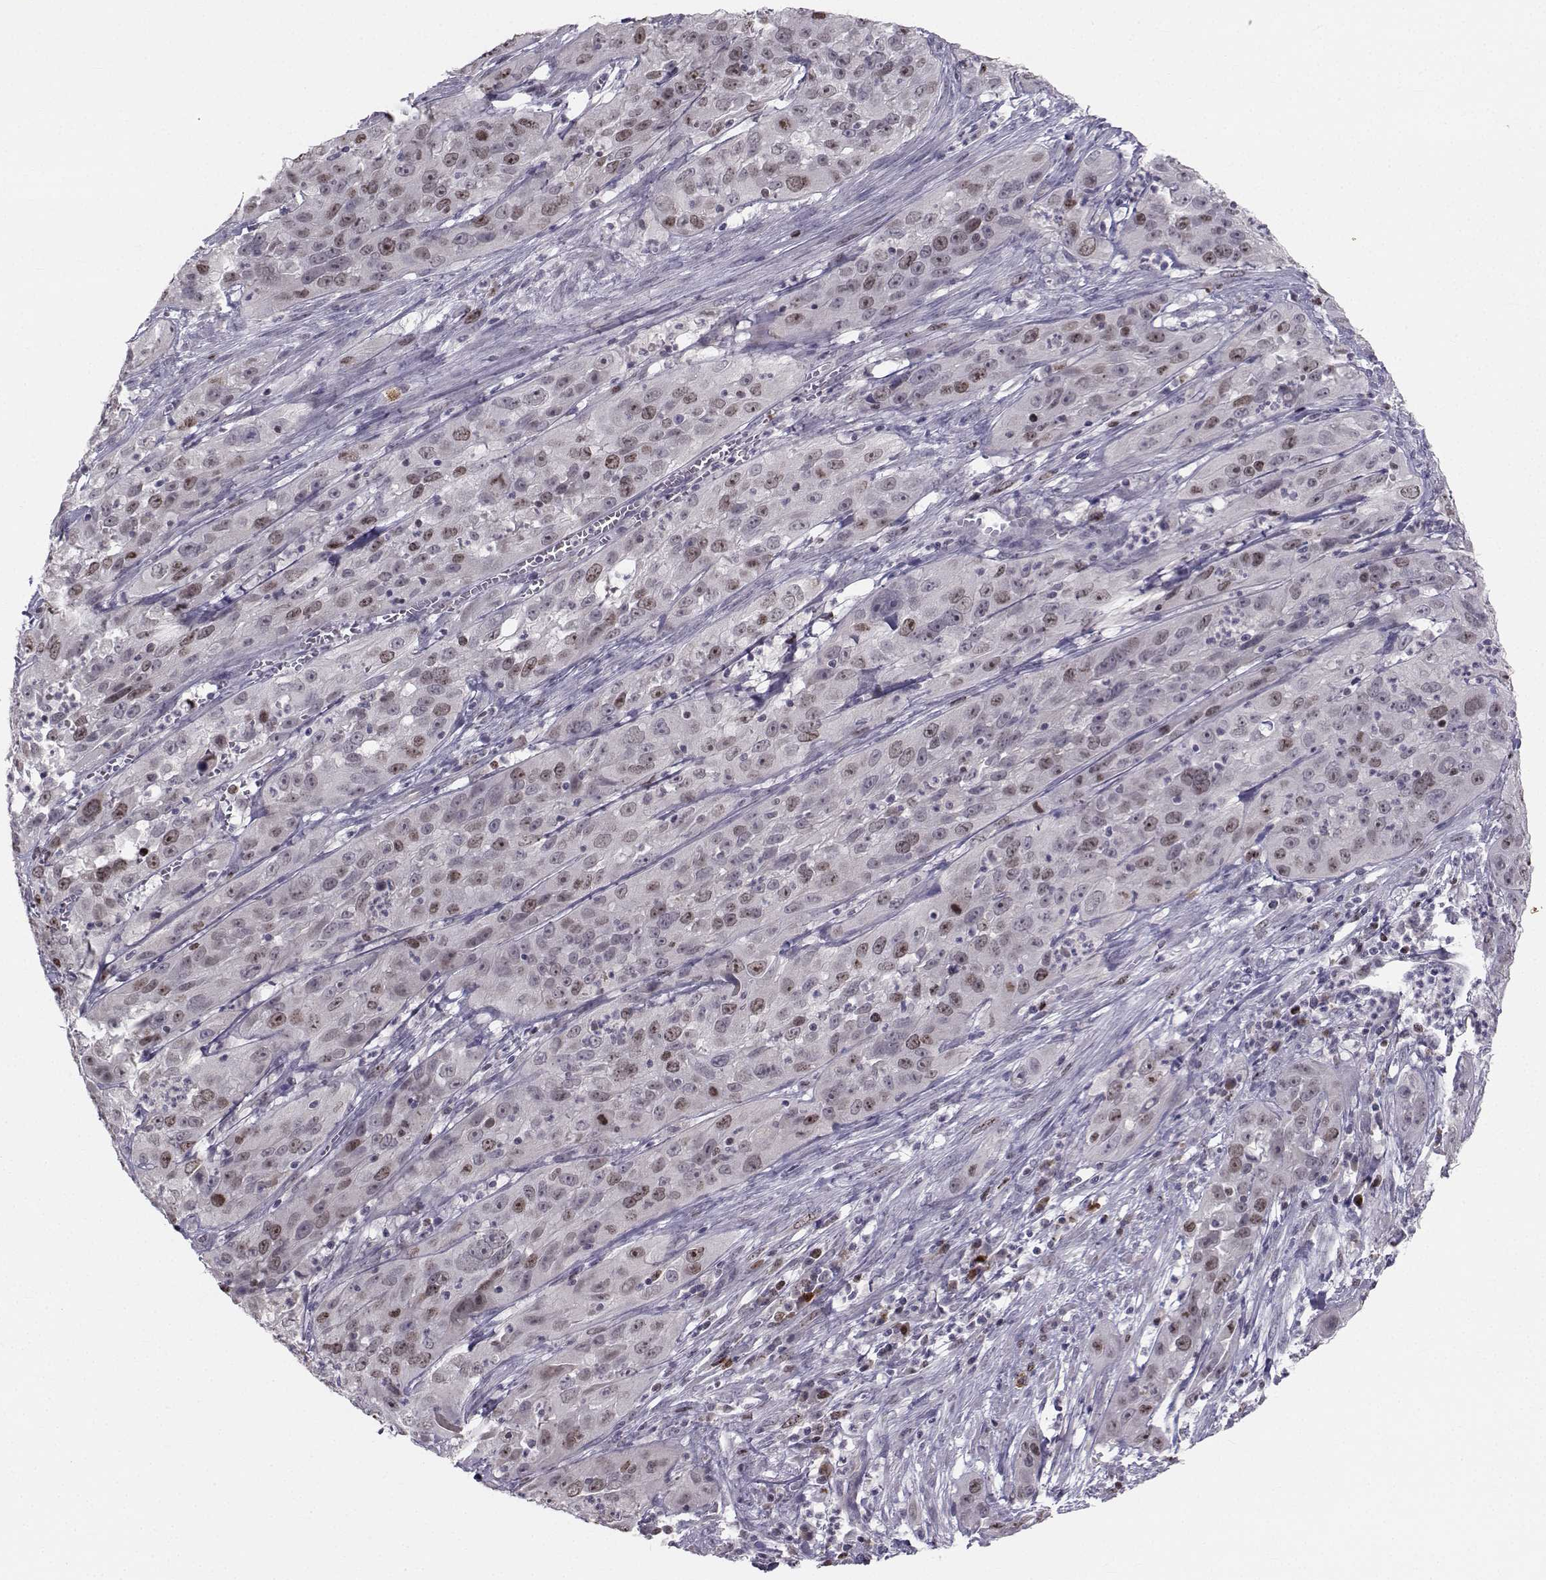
{"staining": {"intensity": "weak", "quantity": "25%-75%", "location": "nuclear"}, "tissue": "cervical cancer", "cell_type": "Tumor cells", "image_type": "cancer", "snomed": [{"axis": "morphology", "description": "Squamous cell carcinoma, NOS"}, {"axis": "topography", "description": "Cervix"}], "caption": "Protein analysis of squamous cell carcinoma (cervical) tissue demonstrates weak nuclear staining in approximately 25%-75% of tumor cells.", "gene": "LRP8", "patient": {"sex": "female", "age": 32}}